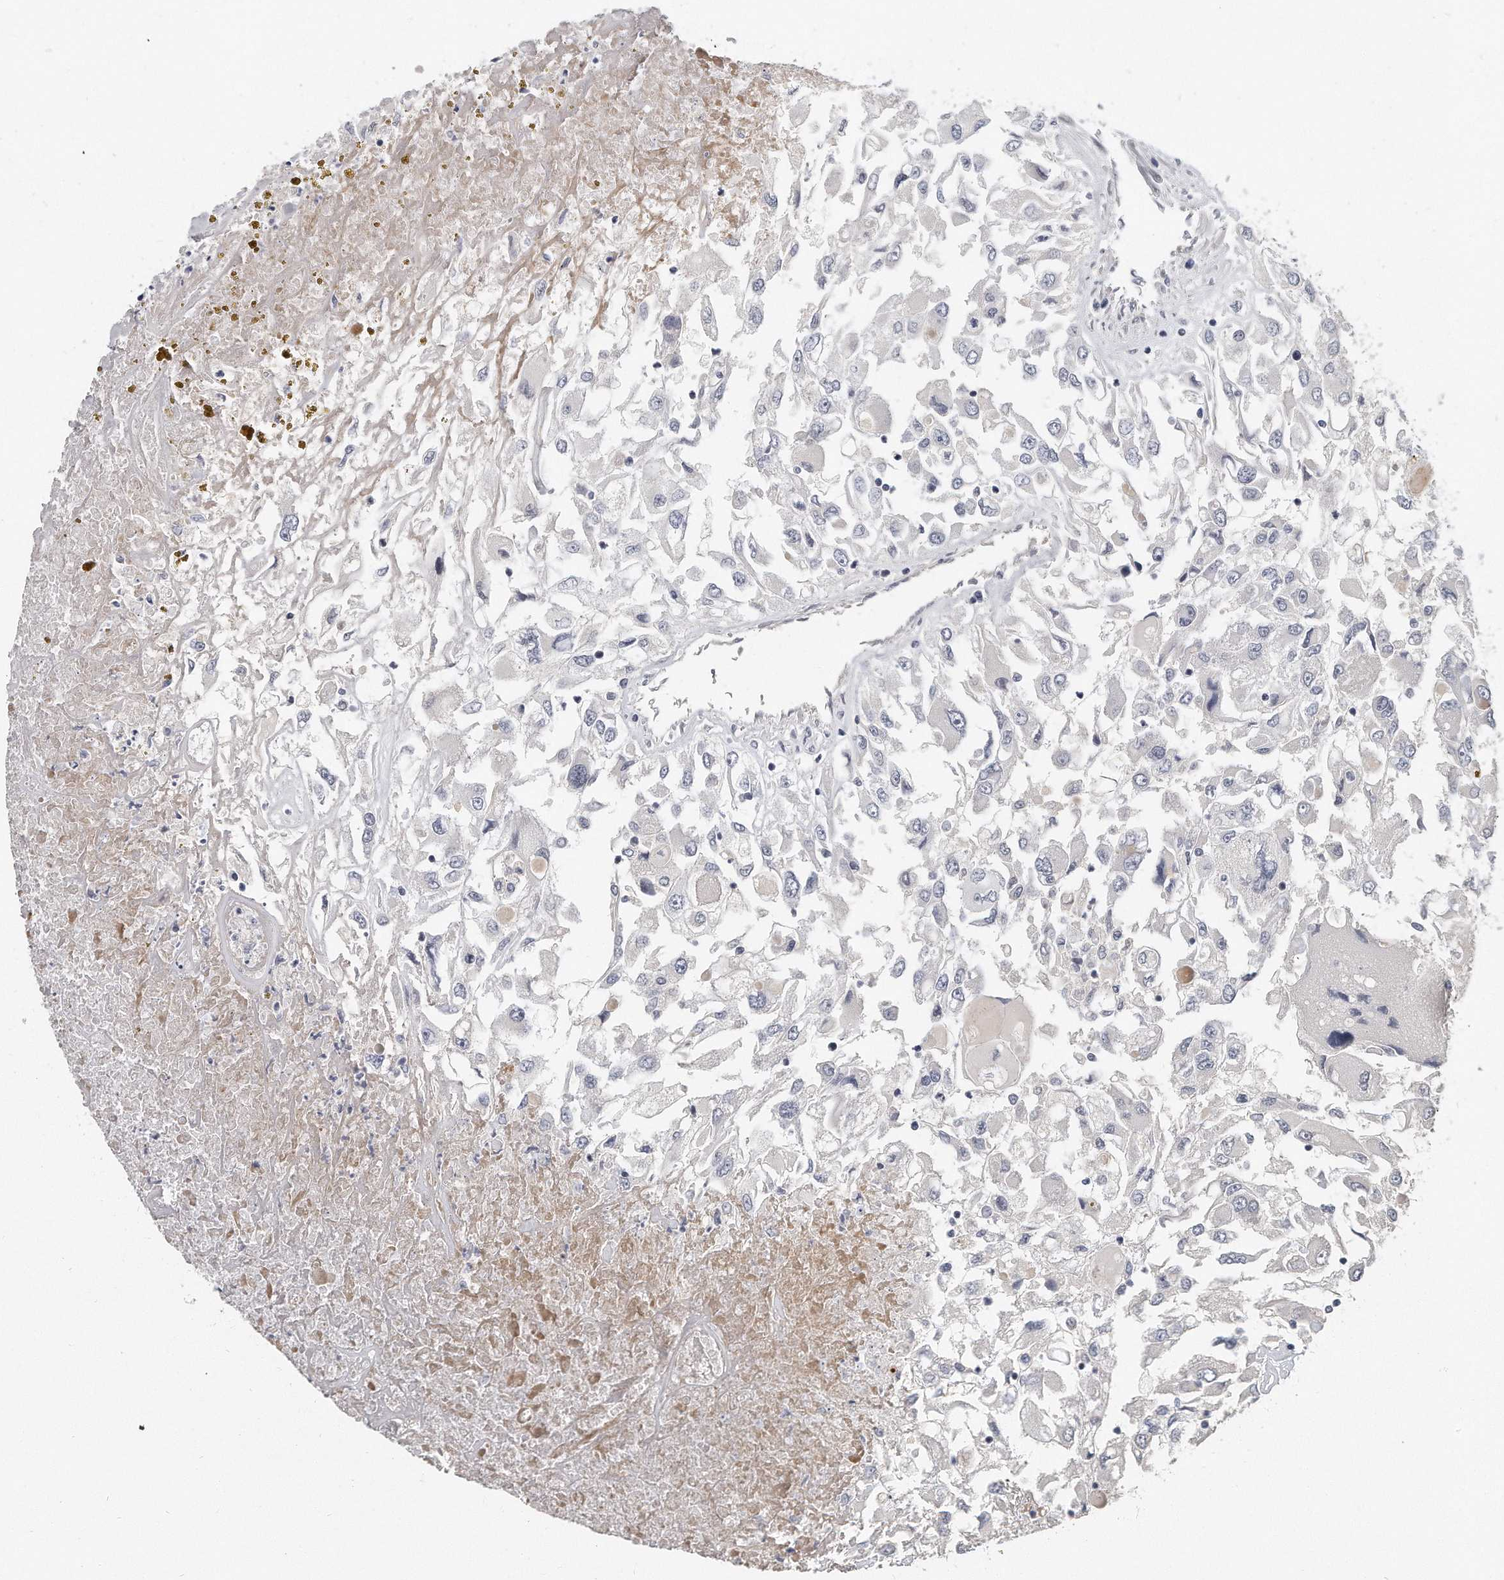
{"staining": {"intensity": "negative", "quantity": "none", "location": "none"}, "tissue": "renal cancer", "cell_type": "Tumor cells", "image_type": "cancer", "snomed": [{"axis": "morphology", "description": "Adenocarcinoma, NOS"}, {"axis": "topography", "description": "Kidney"}], "caption": "Tumor cells show no significant staining in renal cancer (adenocarcinoma).", "gene": "KLHL7", "patient": {"sex": "female", "age": 52}}